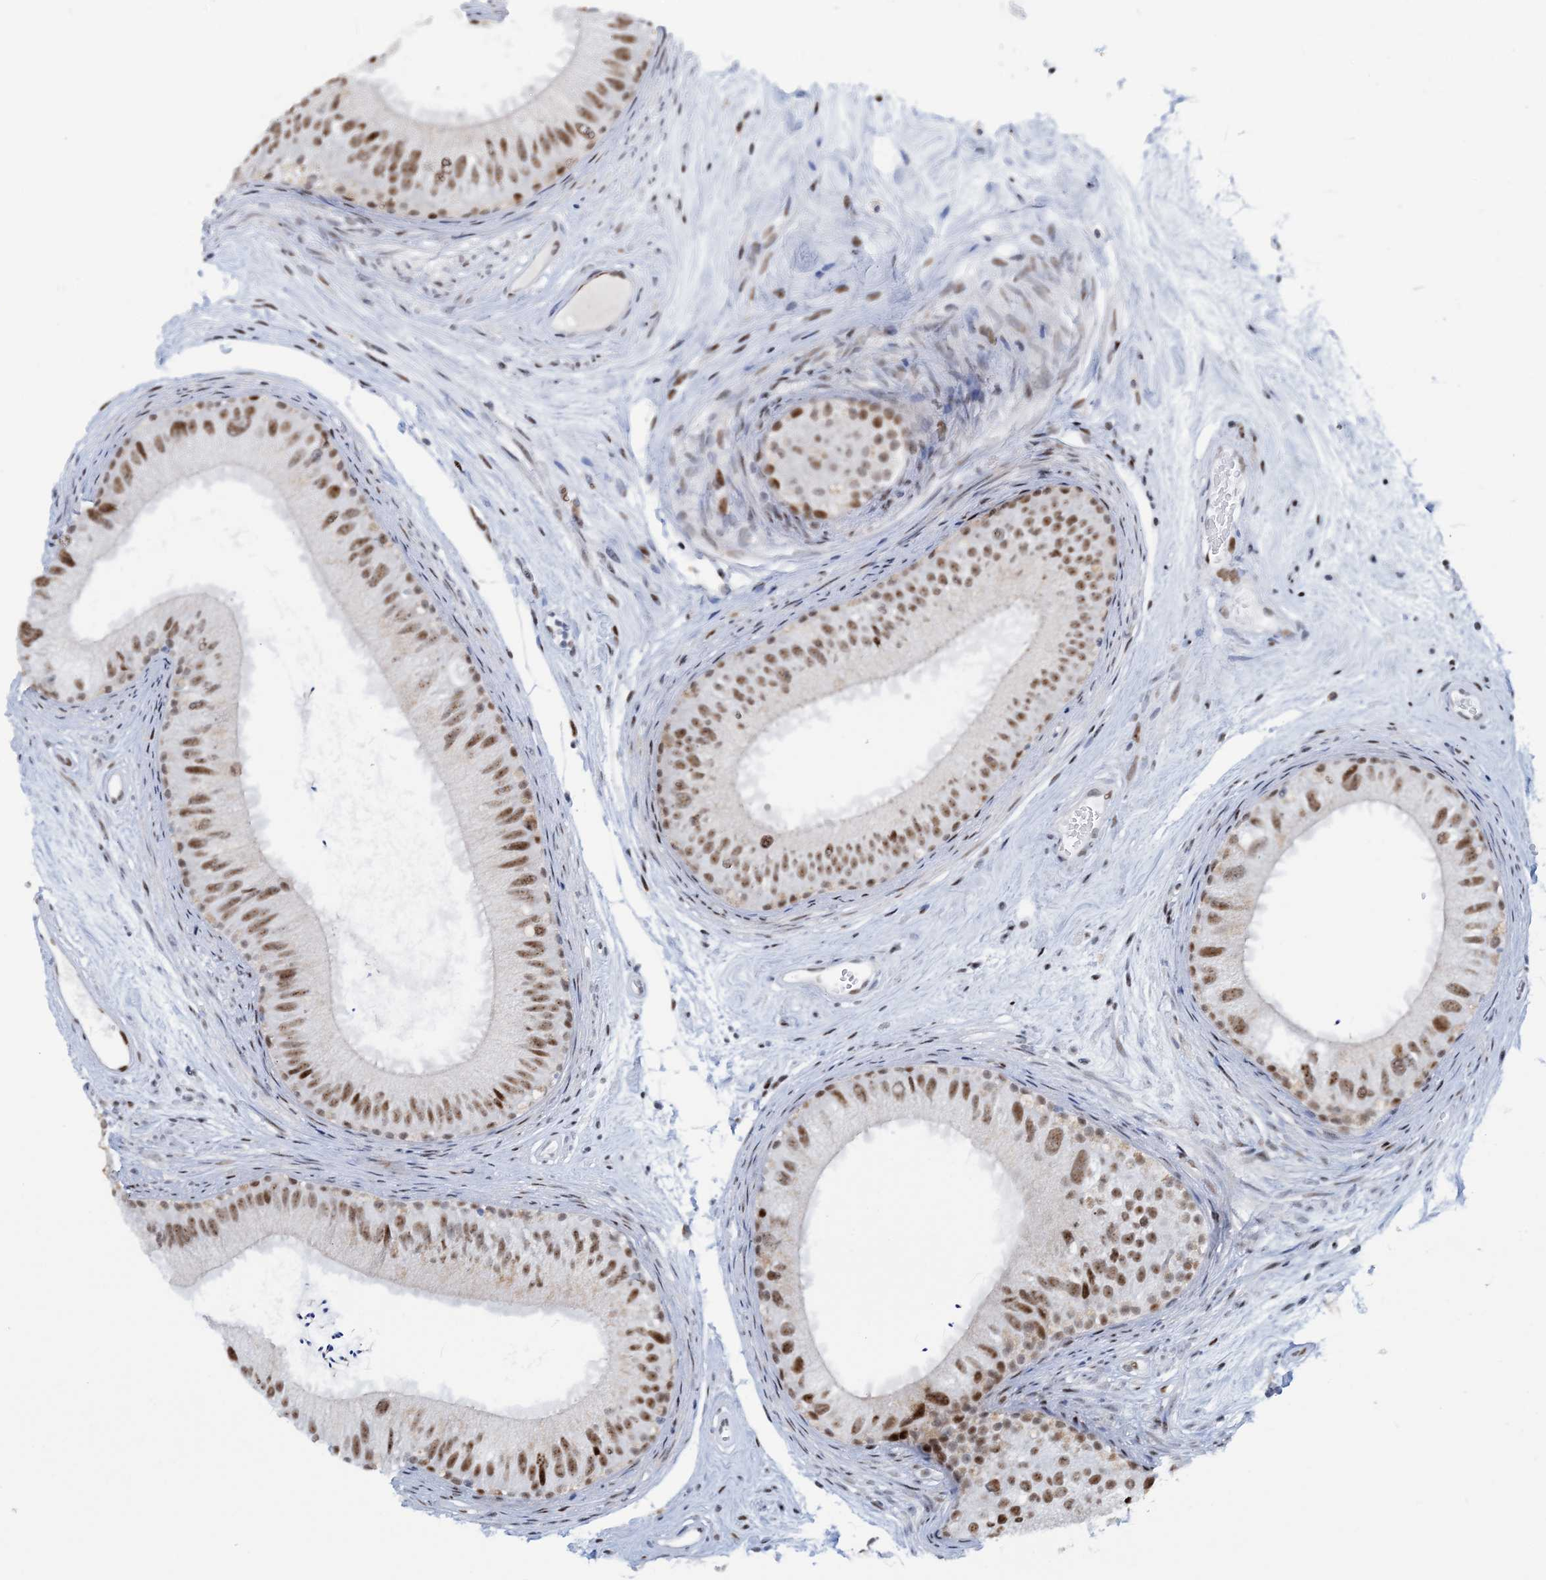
{"staining": {"intensity": "strong", "quantity": ">75%", "location": "nuclear"}, "tissue": "epididymis", "cell_type": "Glandular cells", "image_type": "normal", "snomed": [{"axis": "morphology", "description": "Normal tissue, NOS"}, {"axis": "topography", "description": "Epididymis"}], "caption": "Immunohistochemical staining of benign human epididymis exhibits >75% levels of strong nuclear protein staining in approximately >75% of glandular cells. Immunohistochemistry stains the protein of interest in brown and the nuclei are stained blue.", "gene": "HEMK1", "patient": {"sex": "male", "age": 77}}